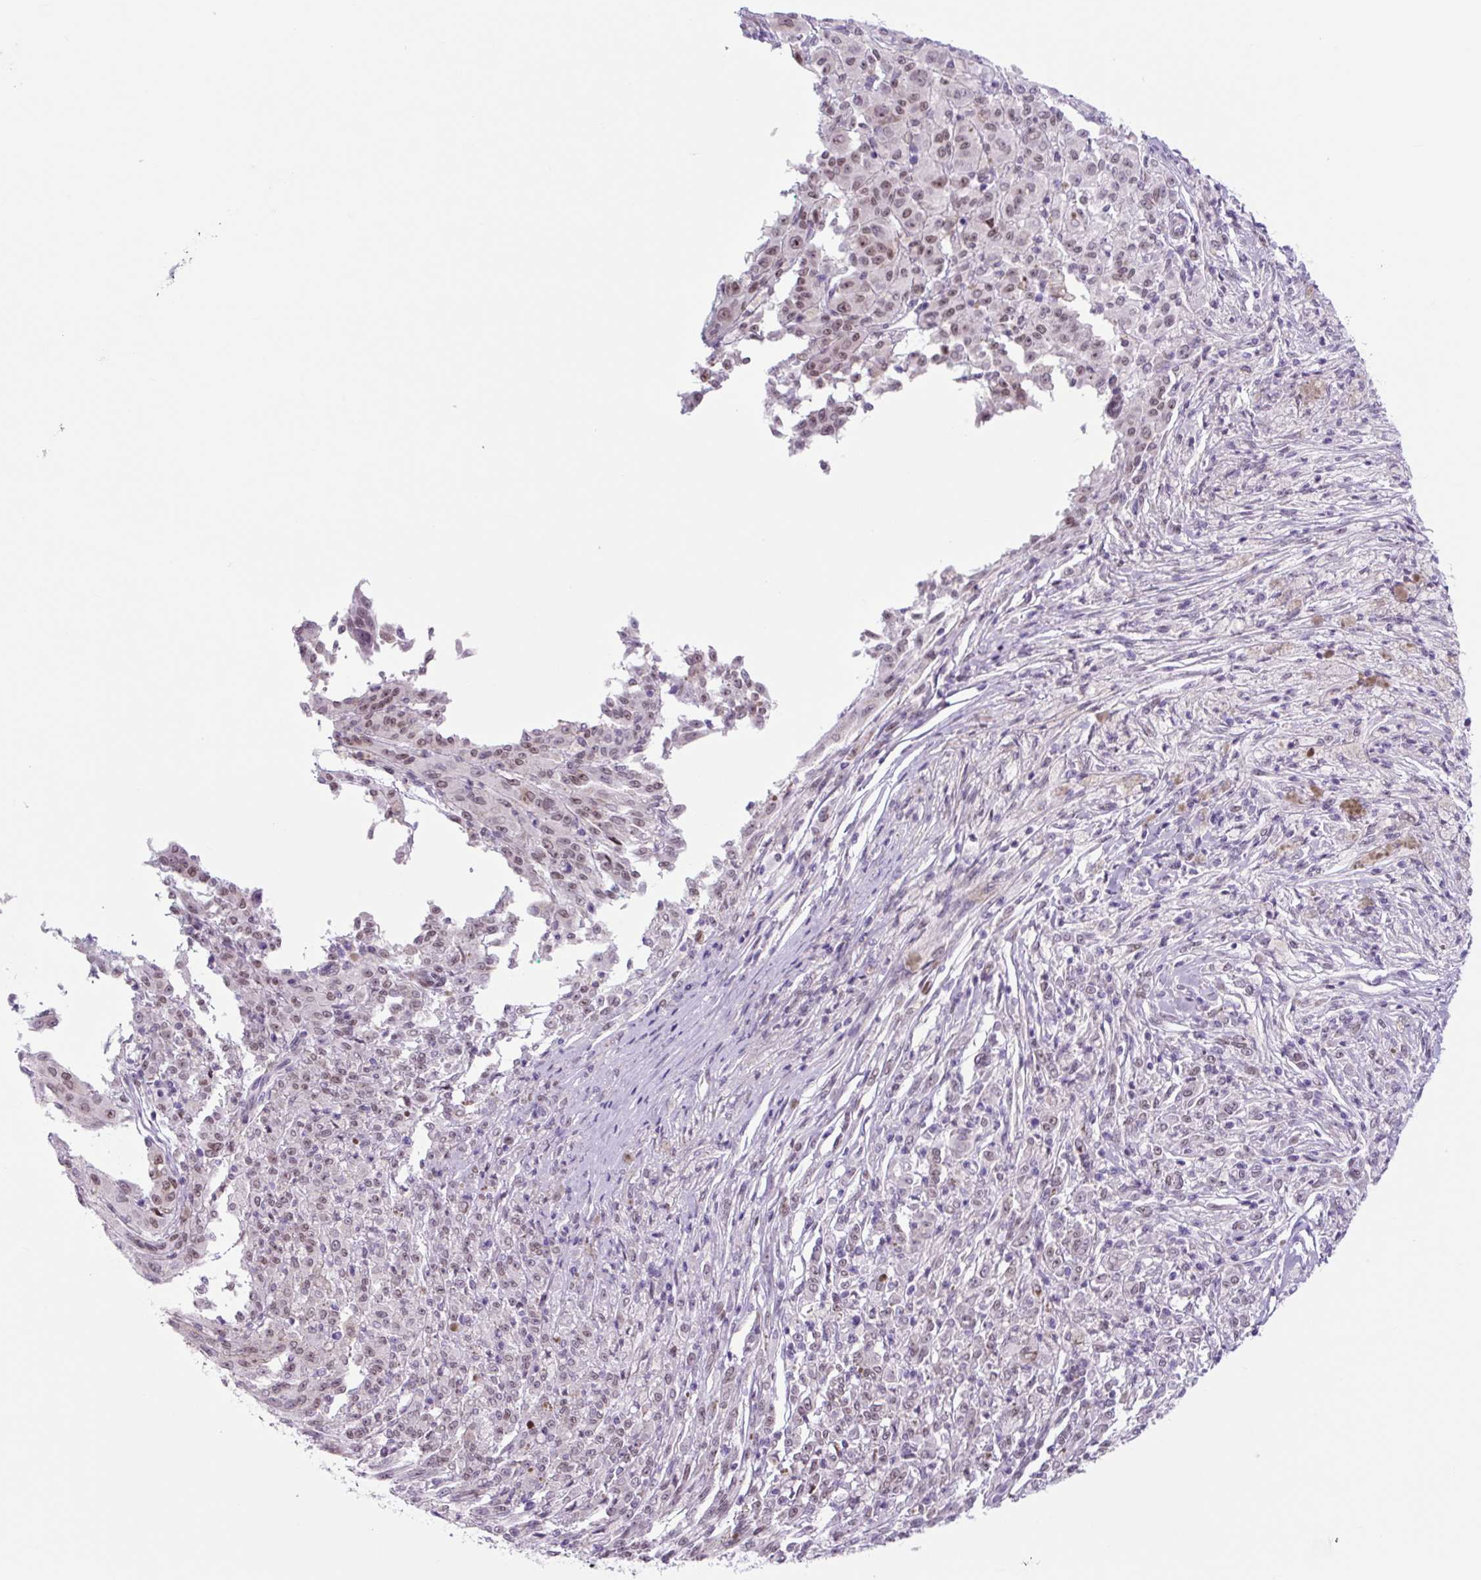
{"staining": {"intensity": "moderate", "quantity": "25%-75%", "location": "nuclear"}, "tissue": "melanoma", "cell_type": "Tumor cells", "image_type": "cancer", "snomed": [{"axis": "morphology", "description": "Malignant melanoma, NOS"}, {"axis": "topography", "description": "Skin"}], "caption": "A brown stain shows moderate nuclear positivity of a protein in human melanoma tumor cells.", "gene": "RRS1", "patient": {"sex": "female", "age": 52}}